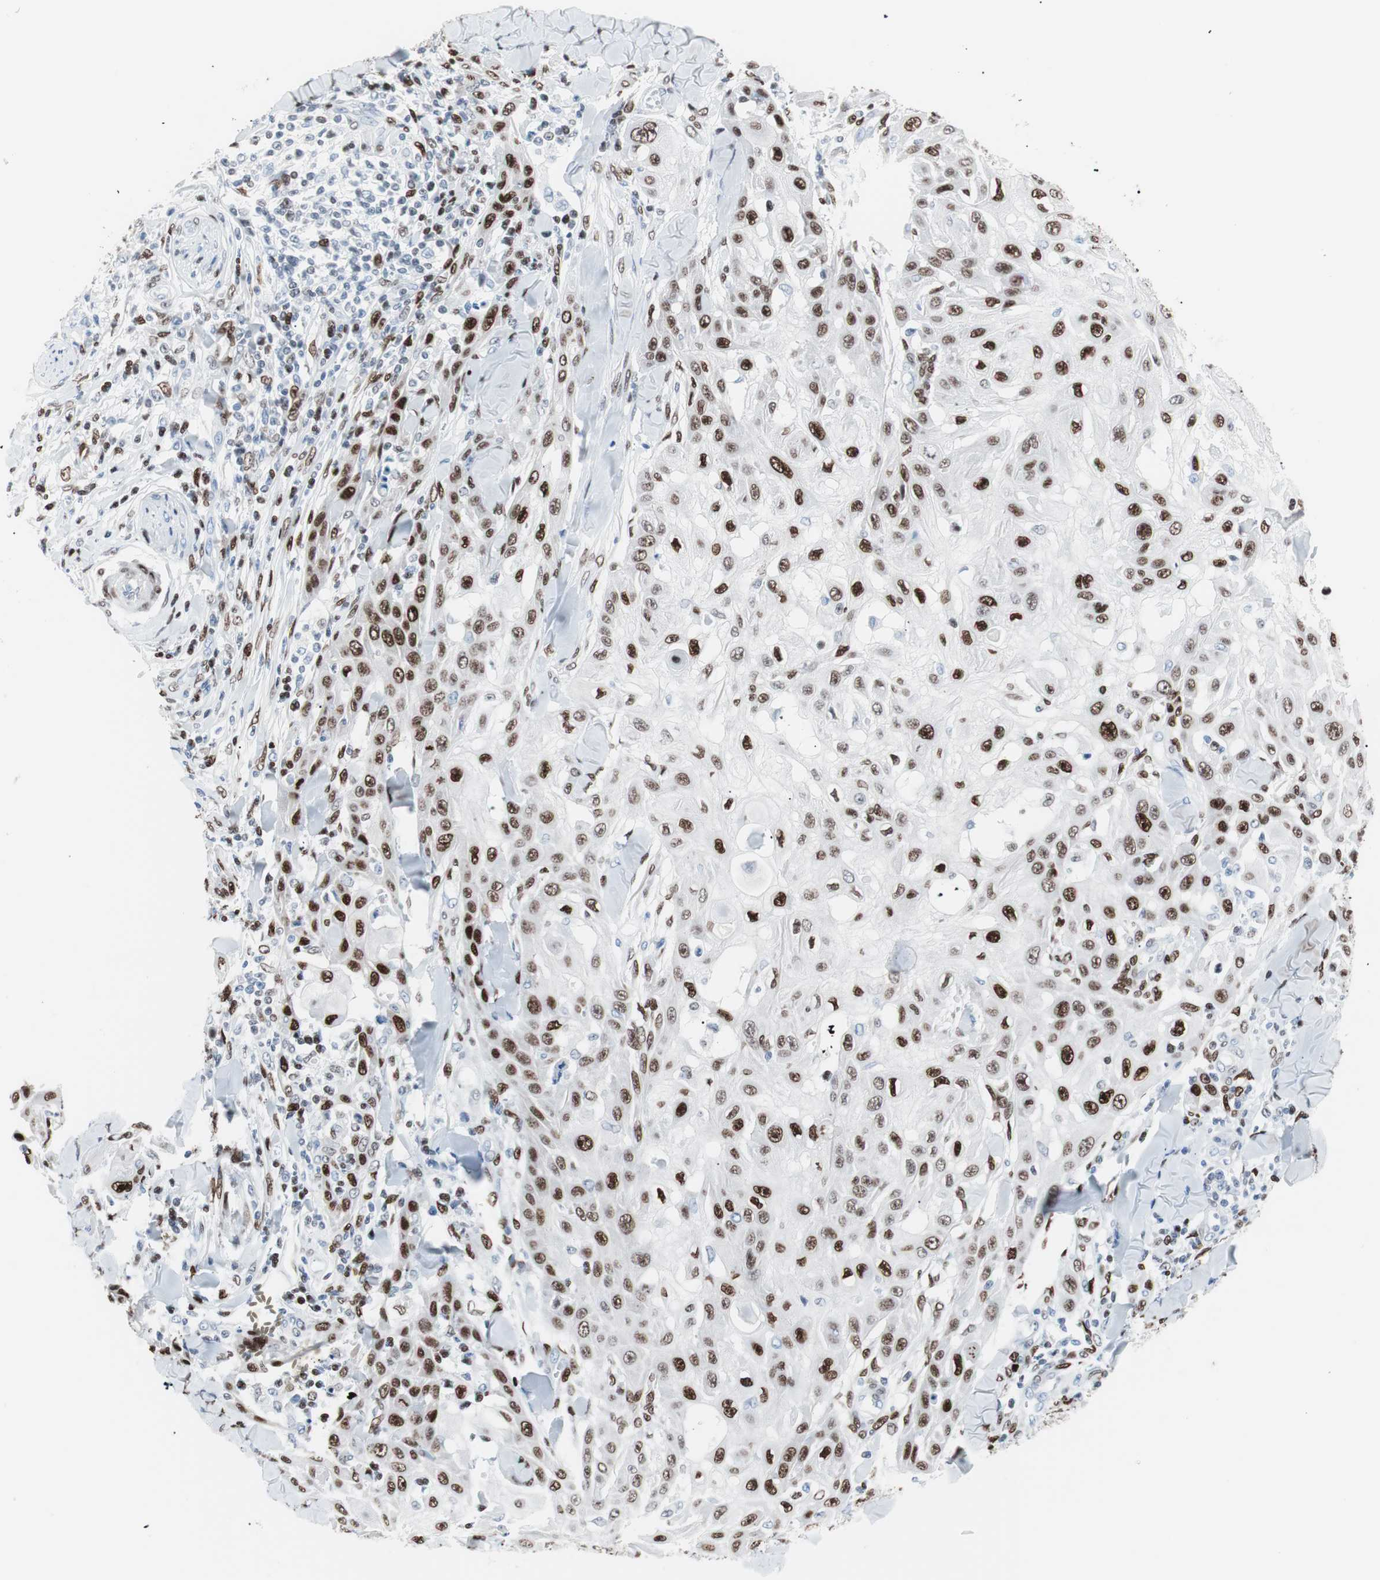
{"staining": {"intensity": "moderate", "quantity": ">75%", "location": "nuclear"}, "tissue": "skin cancer", "cell_type": "Tumor cells", "image_type": "cancer", "snomed": [{"axis": "morphology", "description": "Squamous cell carcinoma, NOS"}, {"axis": "topography", "description": "Skin"}], "caption": "This image exhibits immunohistochemistry staining of skin cancer, with medium moderate nuclear positivity in about >75% of tumor cells.", "gene": "CEBPB", "patient": {"sex": "male", "age": 24}}